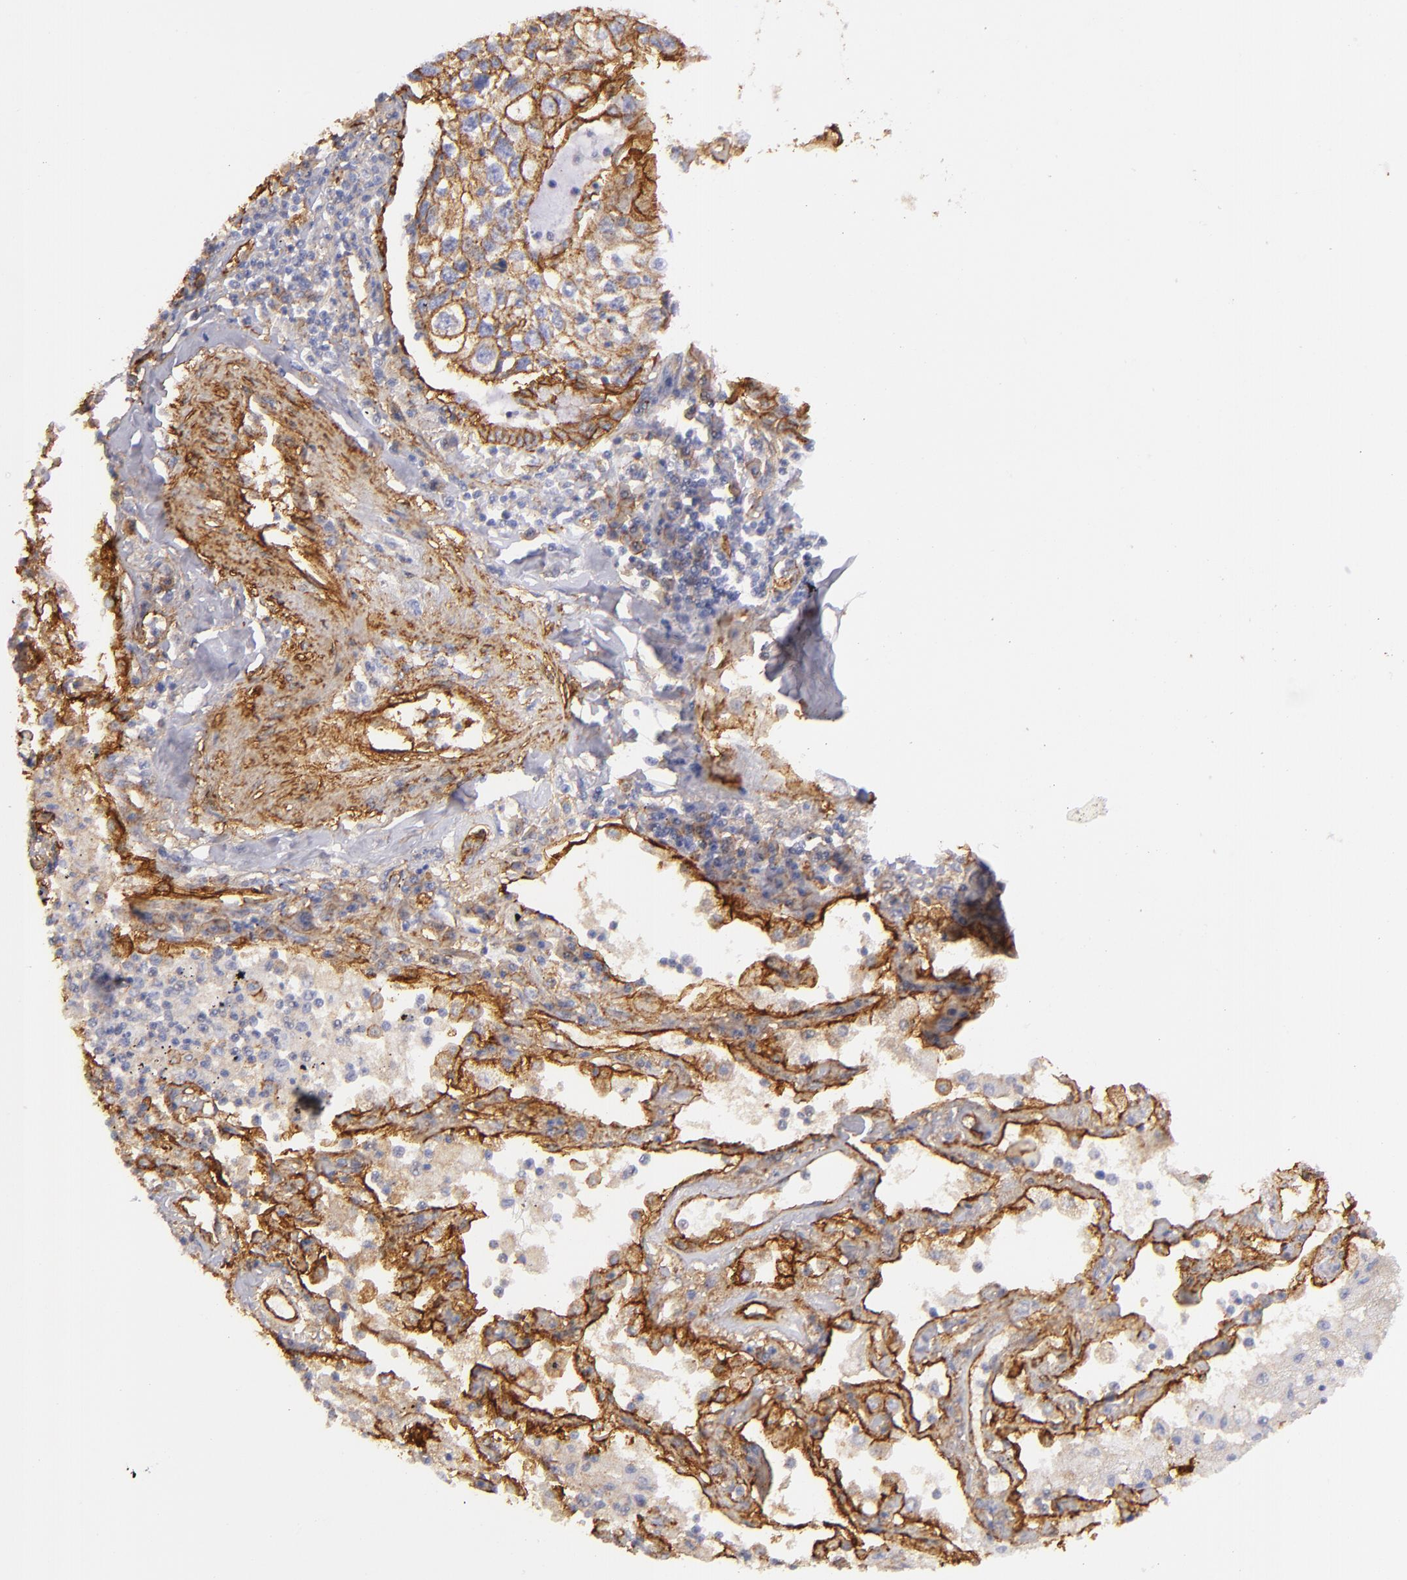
{"staining": {"intensity": "moderate", "quantity": ">75%", "location": "cytoplasmic/membranous"}, "tissue": "lung cancer", "cell_type": "Tumor cells", "image_type": "cancer", "snomed": [{"axis": "morphology", "description": "Squamous cell carcinoma, NOS"}, {"axis": "topography", "description": "Lung"}], "caption": "The histopathology image exhibits a brown stain indicating the presence of a protein in the cytoplasmic/membranous of tumor cells in lung squamous cell carcinoma. The staining was performed using DAB (3,3'-diaminobenzidine) to visualize the protein expression in brown, while the nuclei were stained in blue with hematoxylin (Magnification: 20x).", "gene": "CD151", "patient": {"sex": "male", "age": 75}}